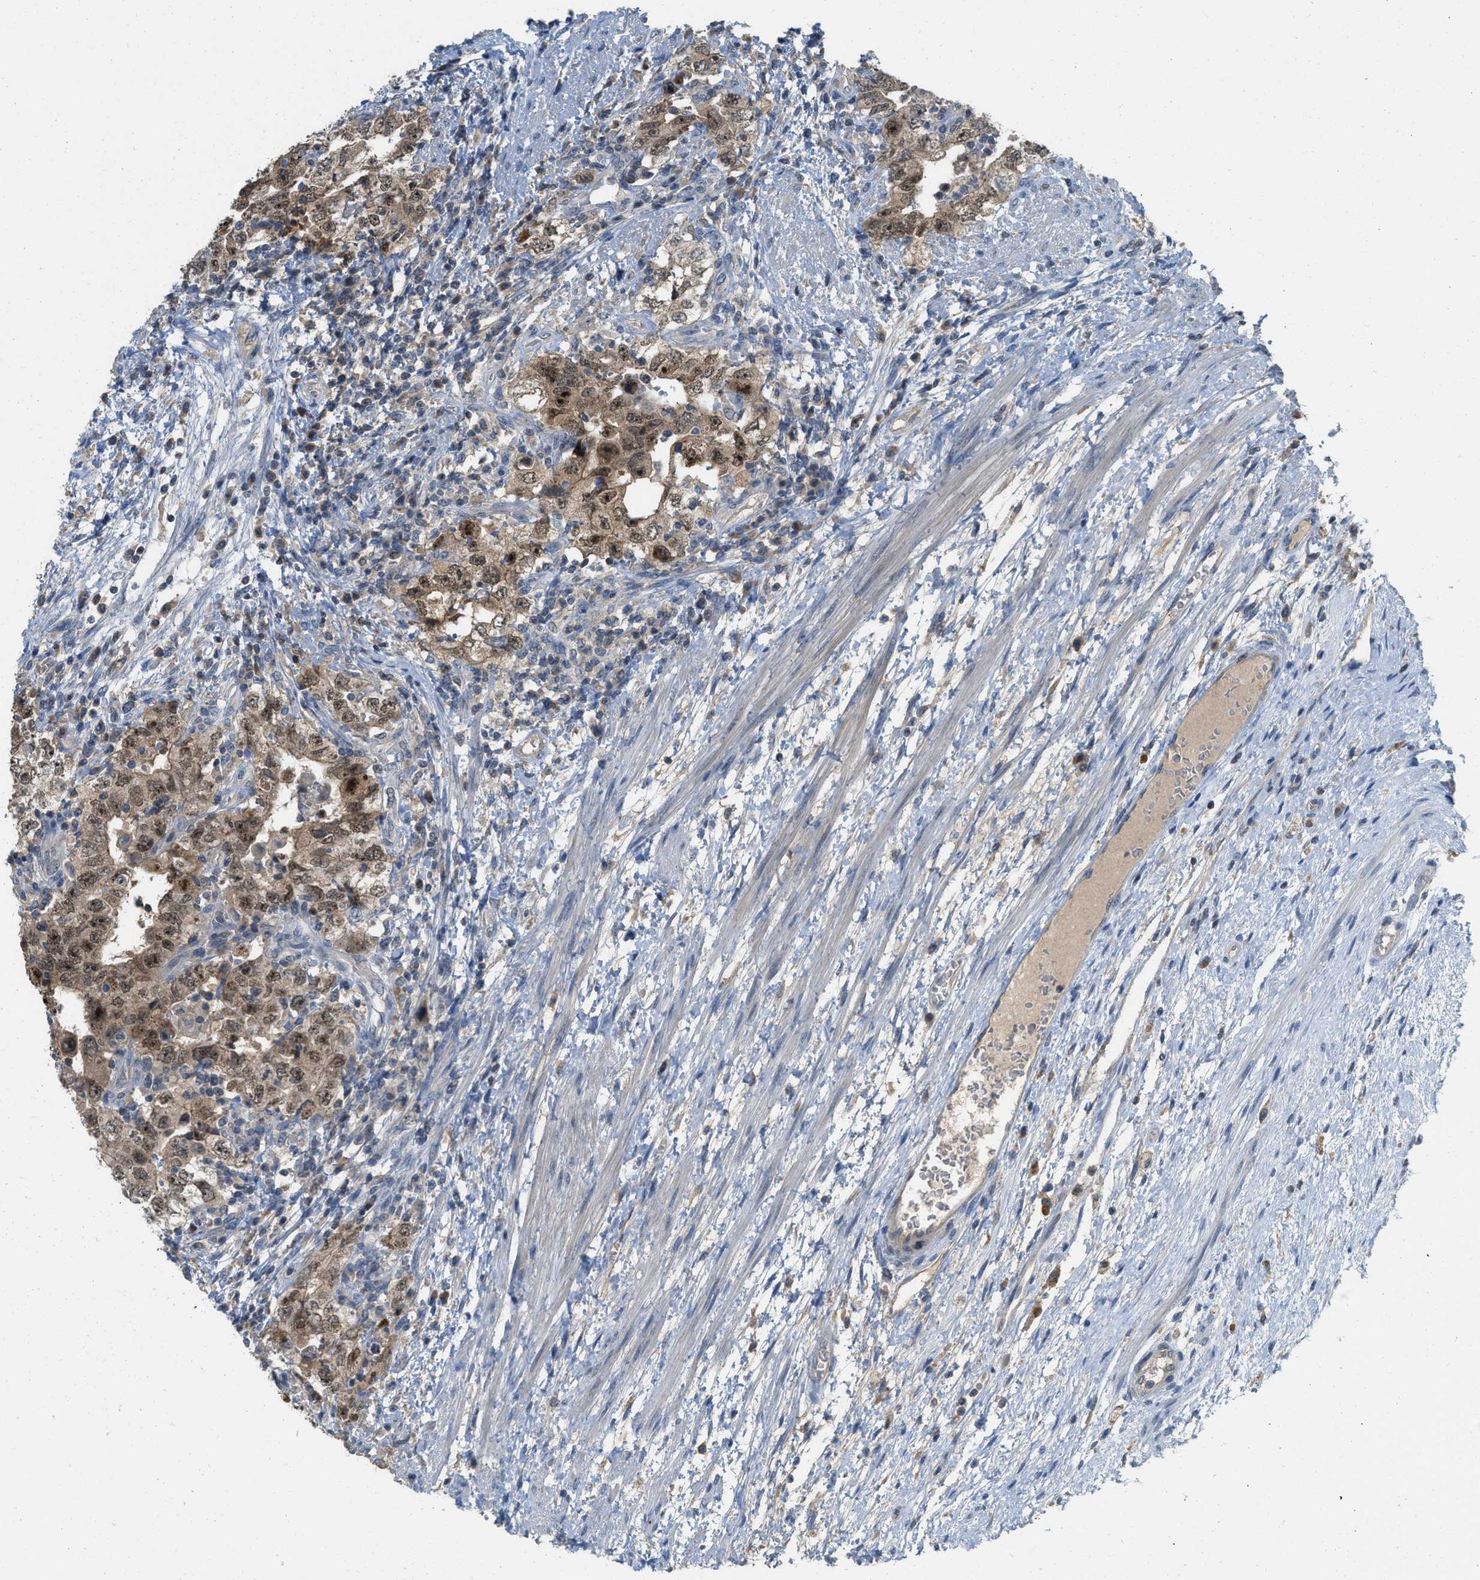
{"staining": {"intensity": "moderate", "quantity": ">75%", "location": "nuclear"}, "tissue": "testis cancer", "cell_type": "Tumor cells", "image_type": "cancer", "snomed": [{"axis": "morphology", "description": "Carcinoma, Embryonal, NOS"}, {"axis": "topography", "description": "Testis"}], "caption": "Brown immunohistochemical staining in human testis cancer (embryonal carcinoma) exhibits moderate nuclear positivity in about >75% of tumor cells.", "gene": "MIS18A", "patient": {"sex": "male", "age": 26}}